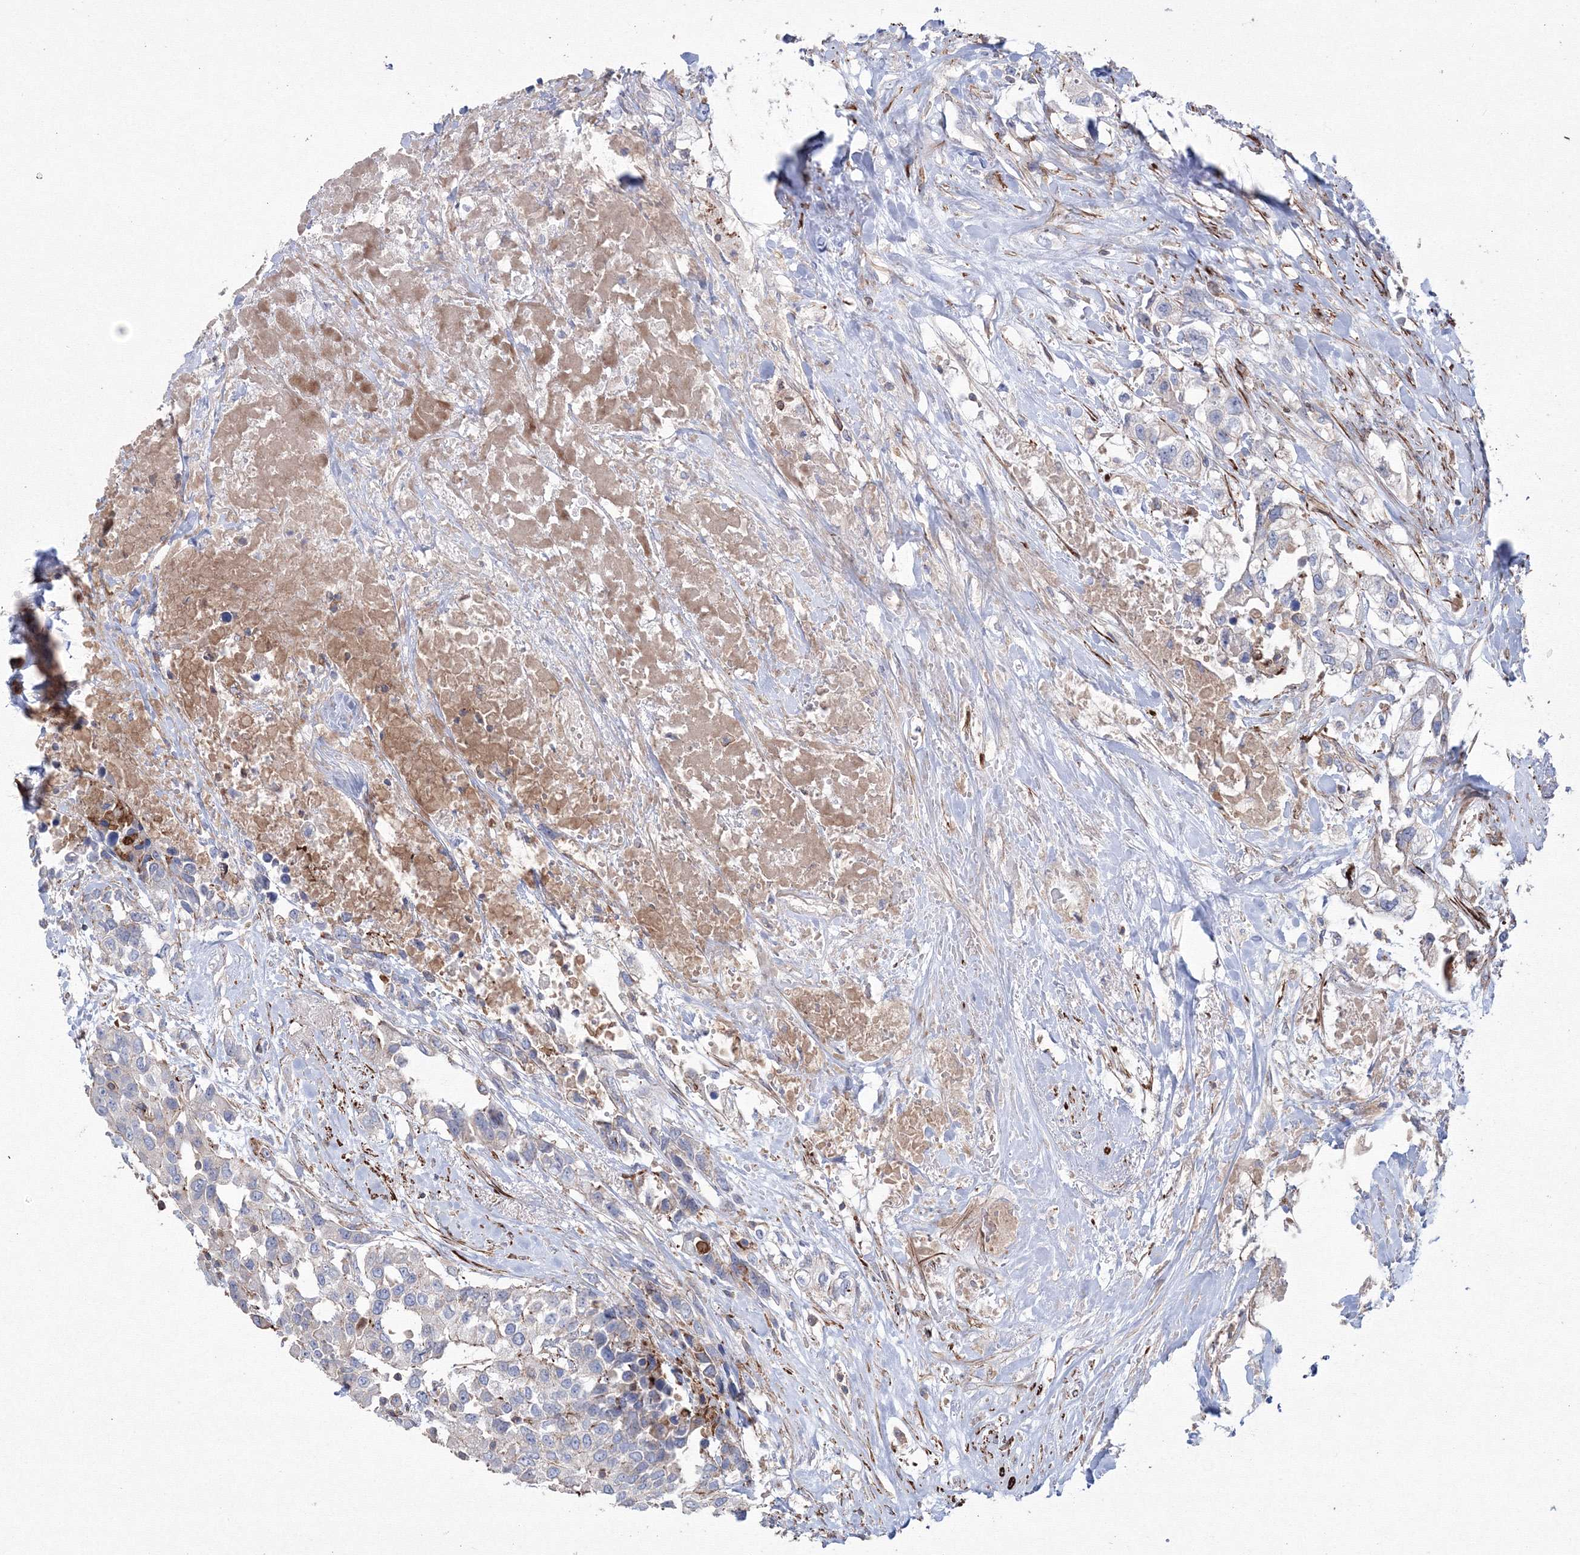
{"staining": {"intensity": "negative", "quantity": "none", "location": "none"}, "tissue": "urothelial cancer", "cell_type": "Tumor cells", "image_type": "cancer", "snomed": [{"axis": "morphology", "description": "Urothelial carcinoma, High grade"}, {"axis": "topography", "description": "Urinary bladder"}], "caption": "There is no significant positivity in tumor cells of urothelial cancer.", "gene": "GPR82", "patient": {"sex": "female", "age": 80}}